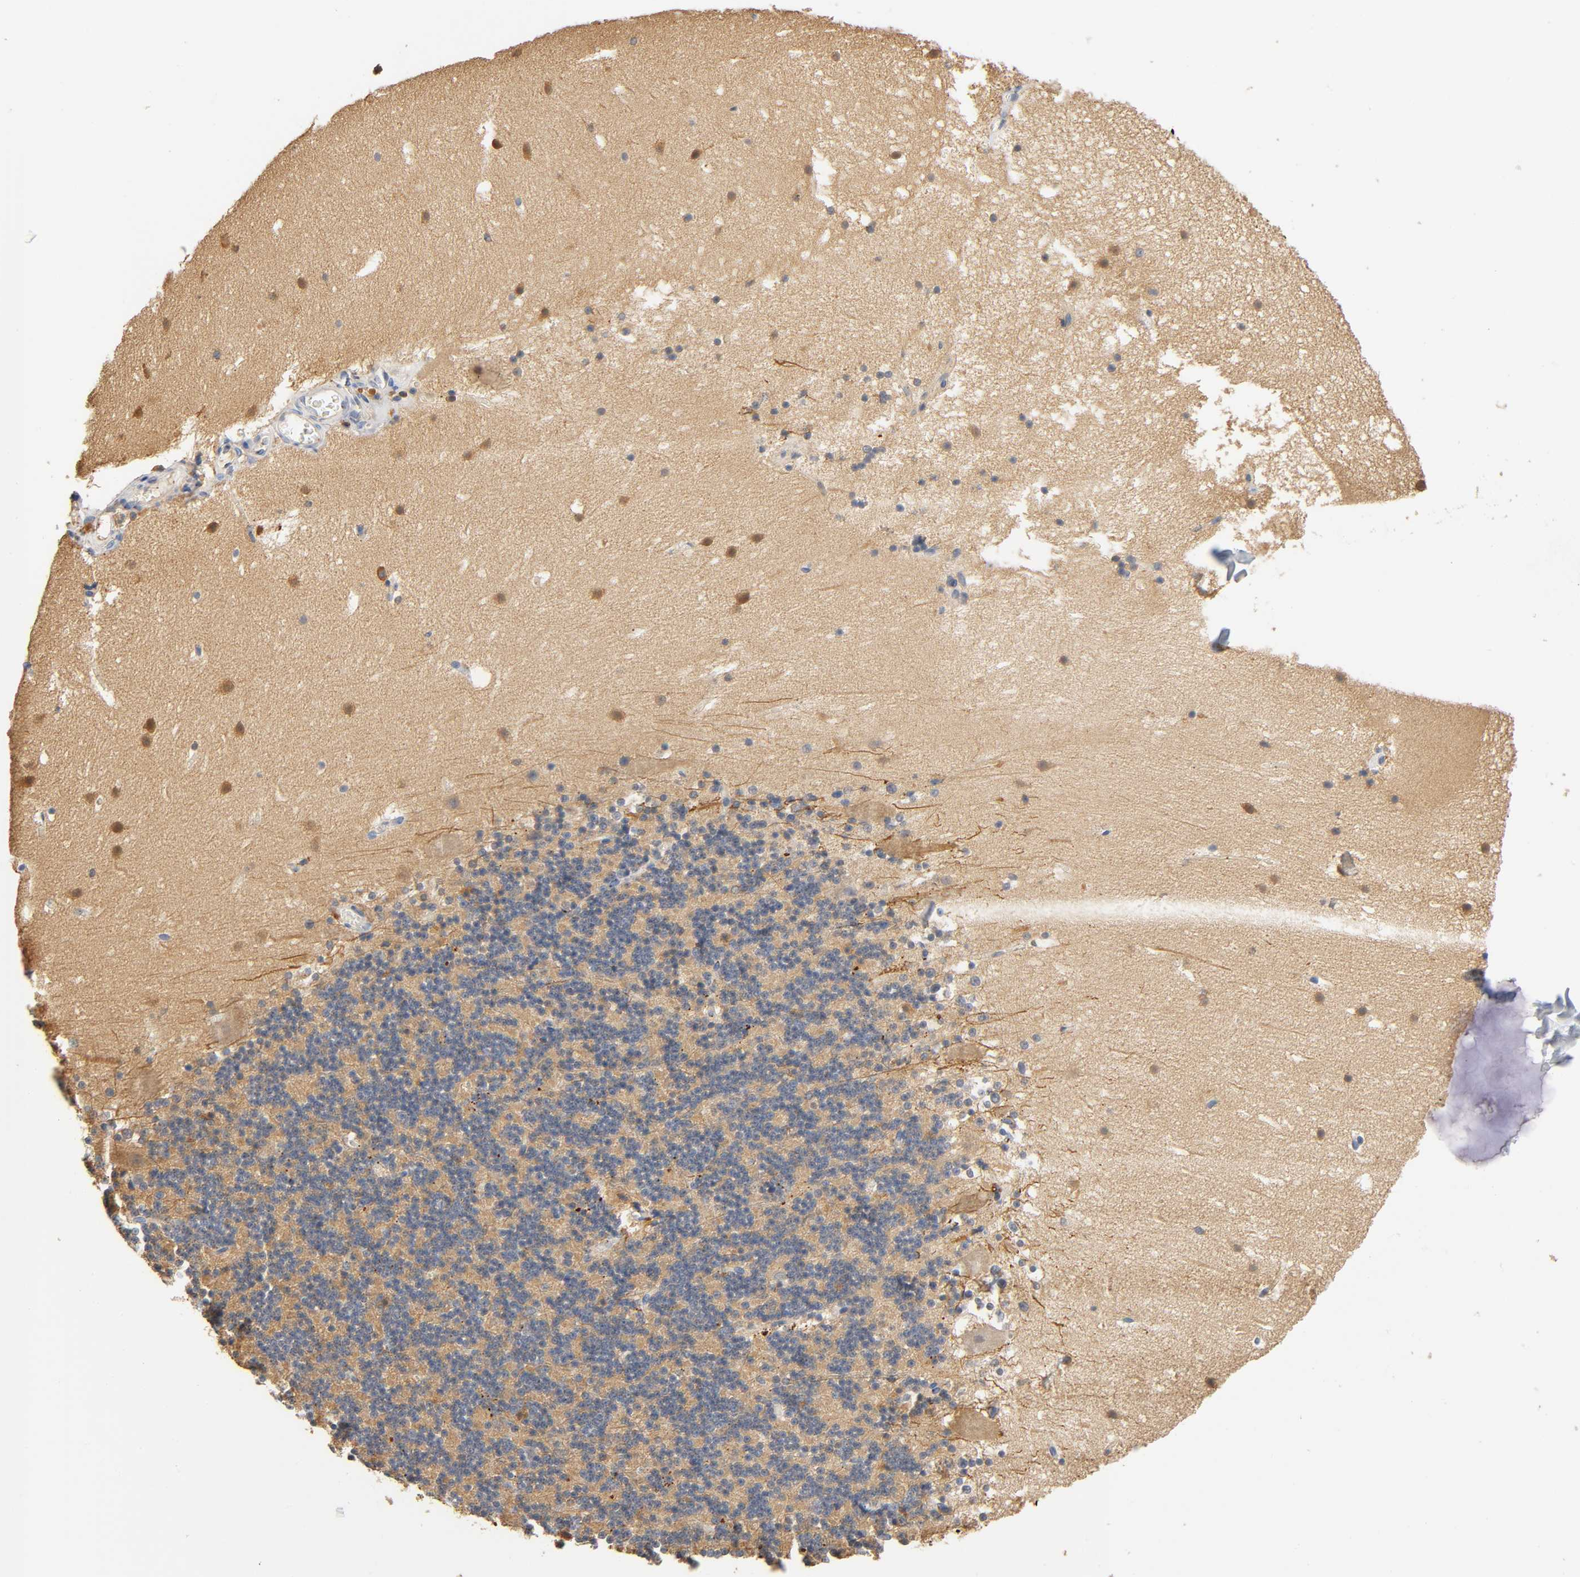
{"staining": {"intensity": "weak", "quantity": ">75%", "location": "cytoplasmic/membranous"}, "tissue": "cerebellum", "cell_type": "Cells in granular layer", "image_type": "normal", "snomed": [{"axis": "morphology", "description": "Normal tissue, NOS"}, {"axis": "topography", "description": "Cerebellum"}], "caption": "Protein expression analysis of normal human cerebellum reveals weak cytoplasmic/membranous positivity in approximately >75% of cells in granular layer. (IHC, brightfield microscopy, high magnification).", "gene": "UCKL1", "patient": {"sex": "male", "age": 45}}